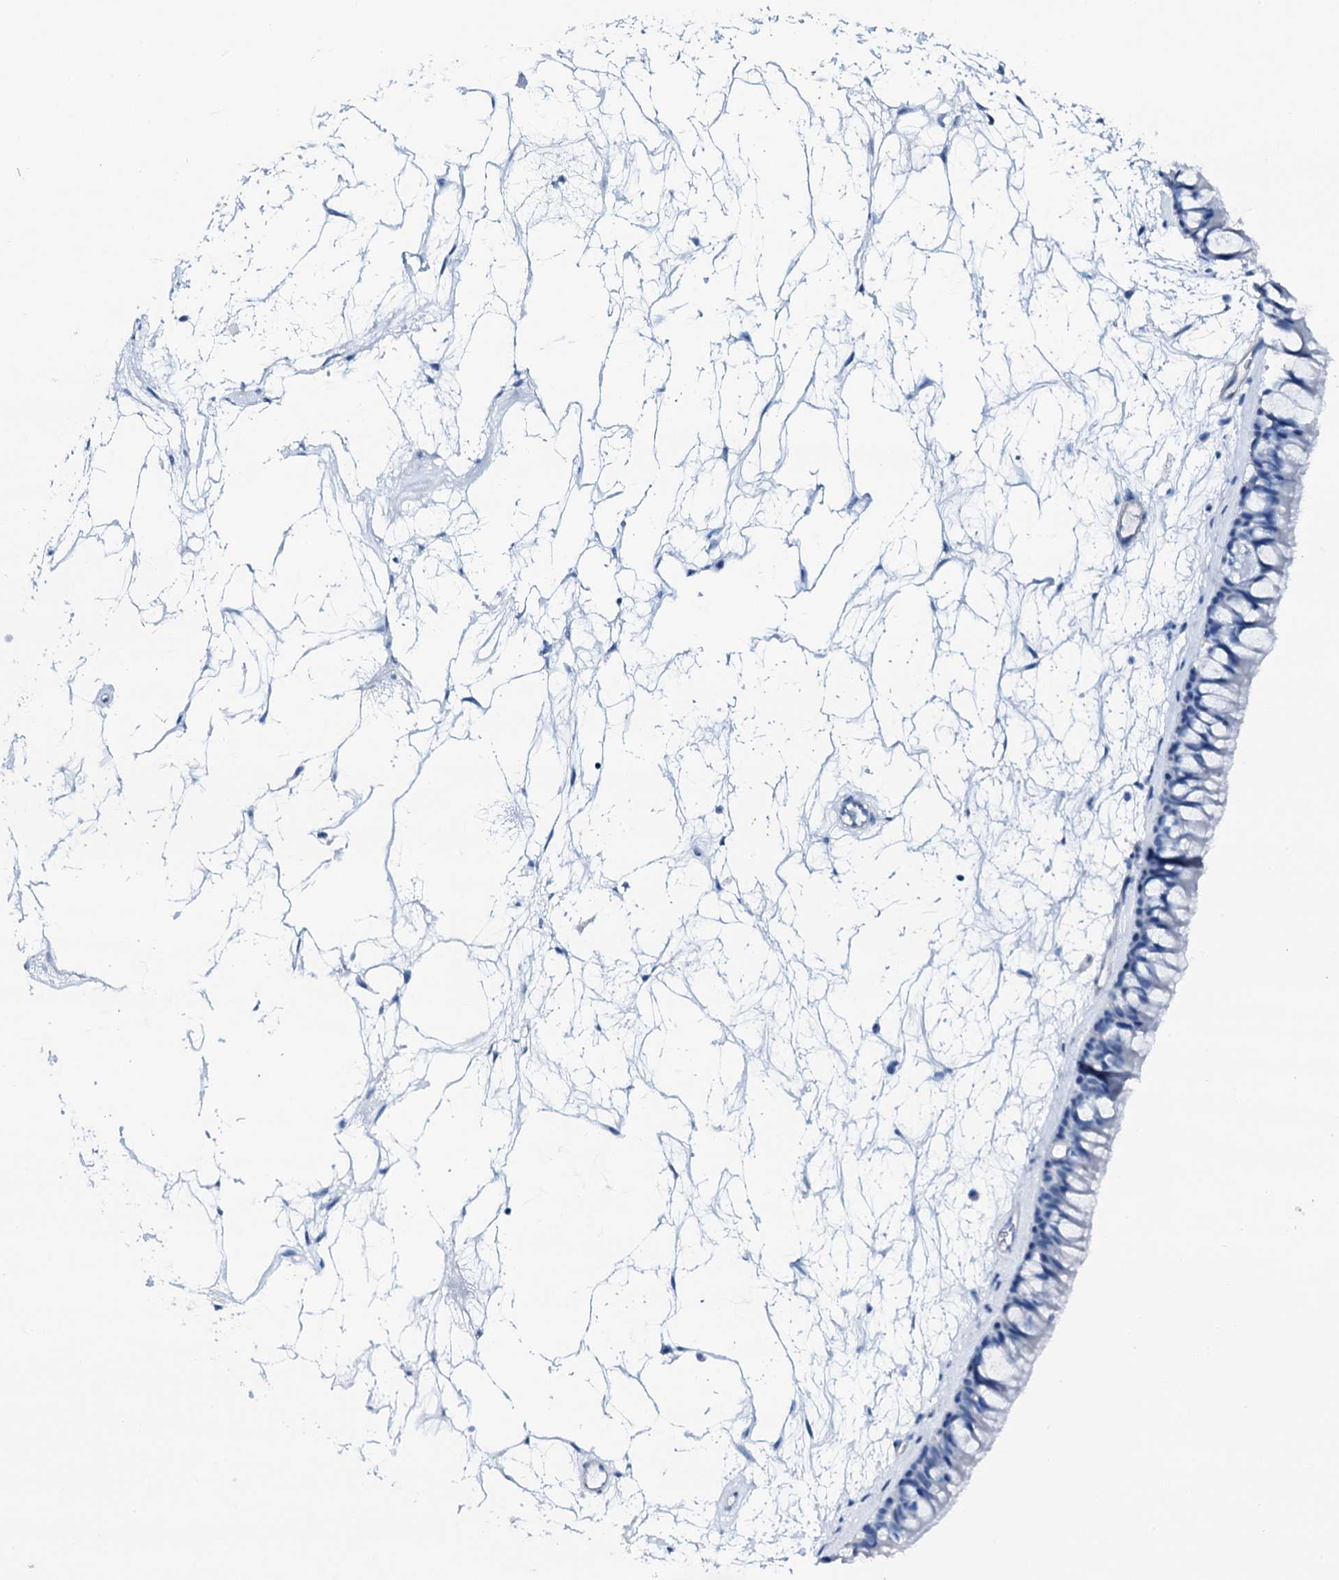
{"staining": {"intensity": "negative", "quantity": "none", "location": "none"}, "tissue": "nasopharynx", "cell_type": "Respiratory epithelial cells", "image_type": "normal", "snomed": [{"axis": "morphology", "description": "Normal tissue, NOS"}, {"axis": "topography", "description": "Nasopharynx"}], "caption": "Immunohistochemistry image of unremarkable nasopharynx: nasopharynx stained with DAB reveals no significant protein positivity in respiratory epithelial cells.", "gene": "PTH", "patient": {"sex": "male", "age": 64}}